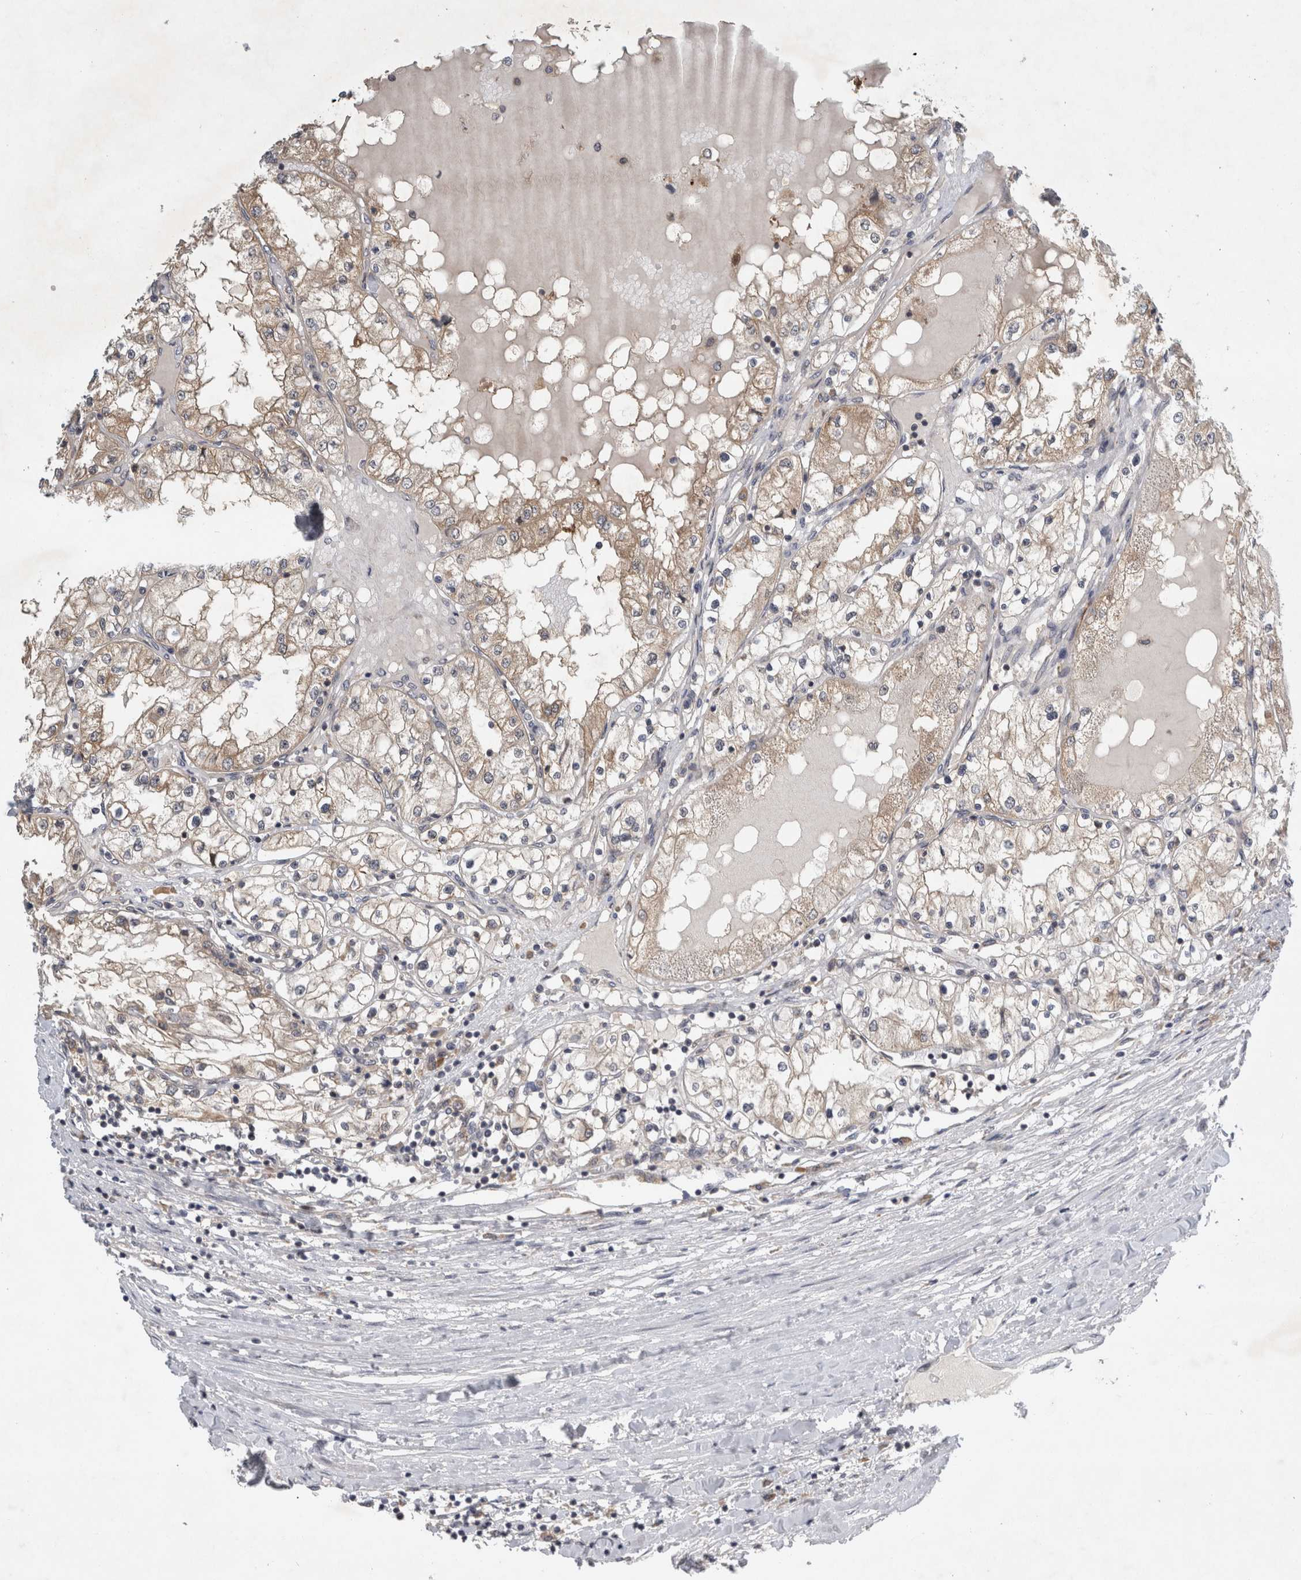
{"staining": {"intensity": "weak", "quantity": "25%-75%", "location": "cytoplasmic/membranous"}, "tissue": "renal cancer", "cell_type": "Tumor cells", "image_type": "cancer", "snomed": [{"axis": "morphology", "description": "Adenocarcinoma, NOS"}, {"axis": "topography", "description": "Kidney"}], "caption": "Tumor cells demonstrate low levels of weak cytoplasmic/membranous positivity in approximately 25%-75% of cells in human renal cancer.", "gene": "AASDHPPT", "patient": {"sex": "male", "age": 68}}